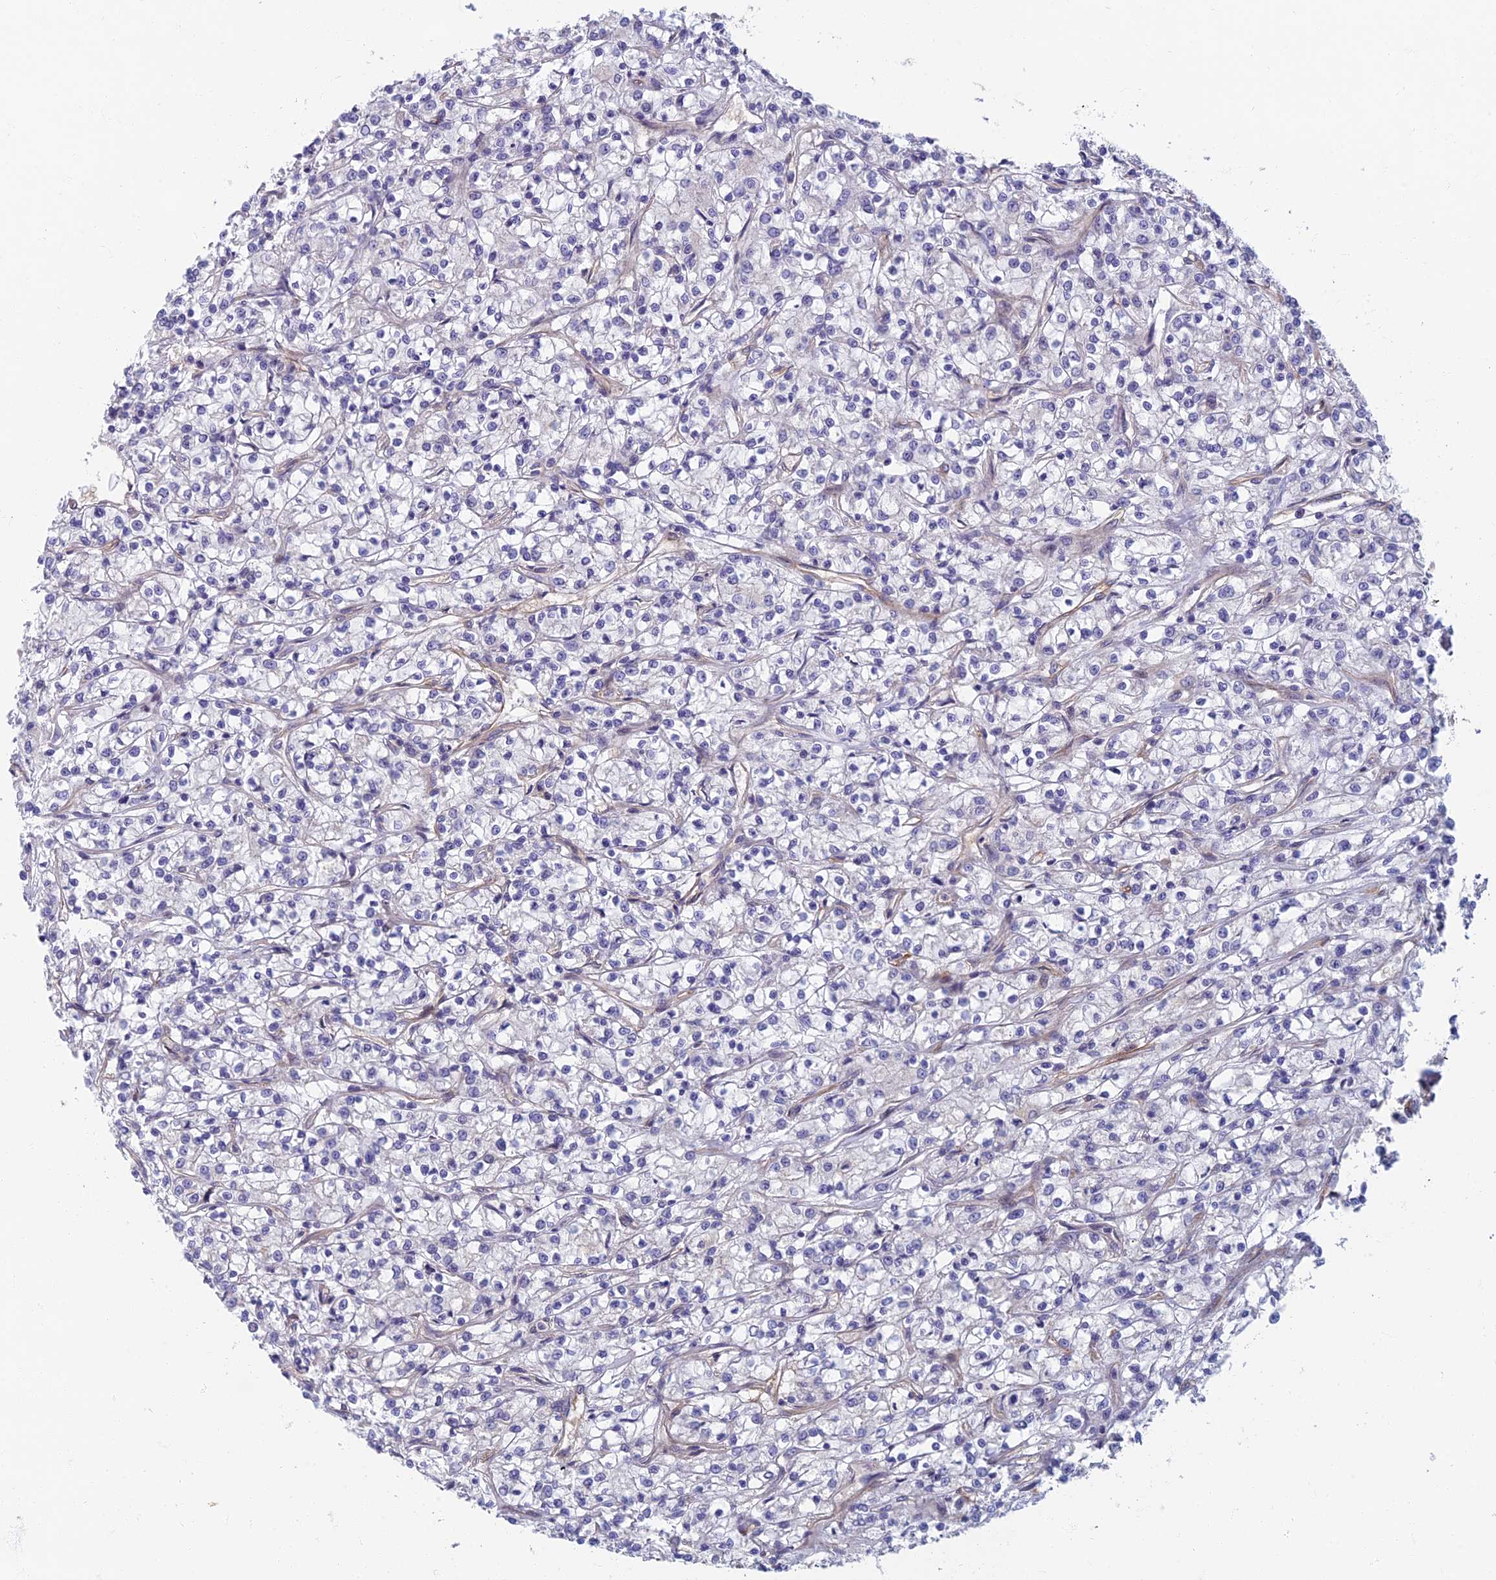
{"staining": {"intensity": "negative", "quantity": "none", "location": "none"}, "tissue": "renal cancer", "cell_type": "Tumor cells", "image_type": "cancer", "snomed": [{"axis": "morphology", "description": "Adenocarcinoma, NOS"}, {"axis": "topography", "description": "Kidney"}], "caption": "The image reveals no staining of tumor cells in renal cancer.", "gene": "RHBDL2", "patient": {"sex": "female", "age": 59}}